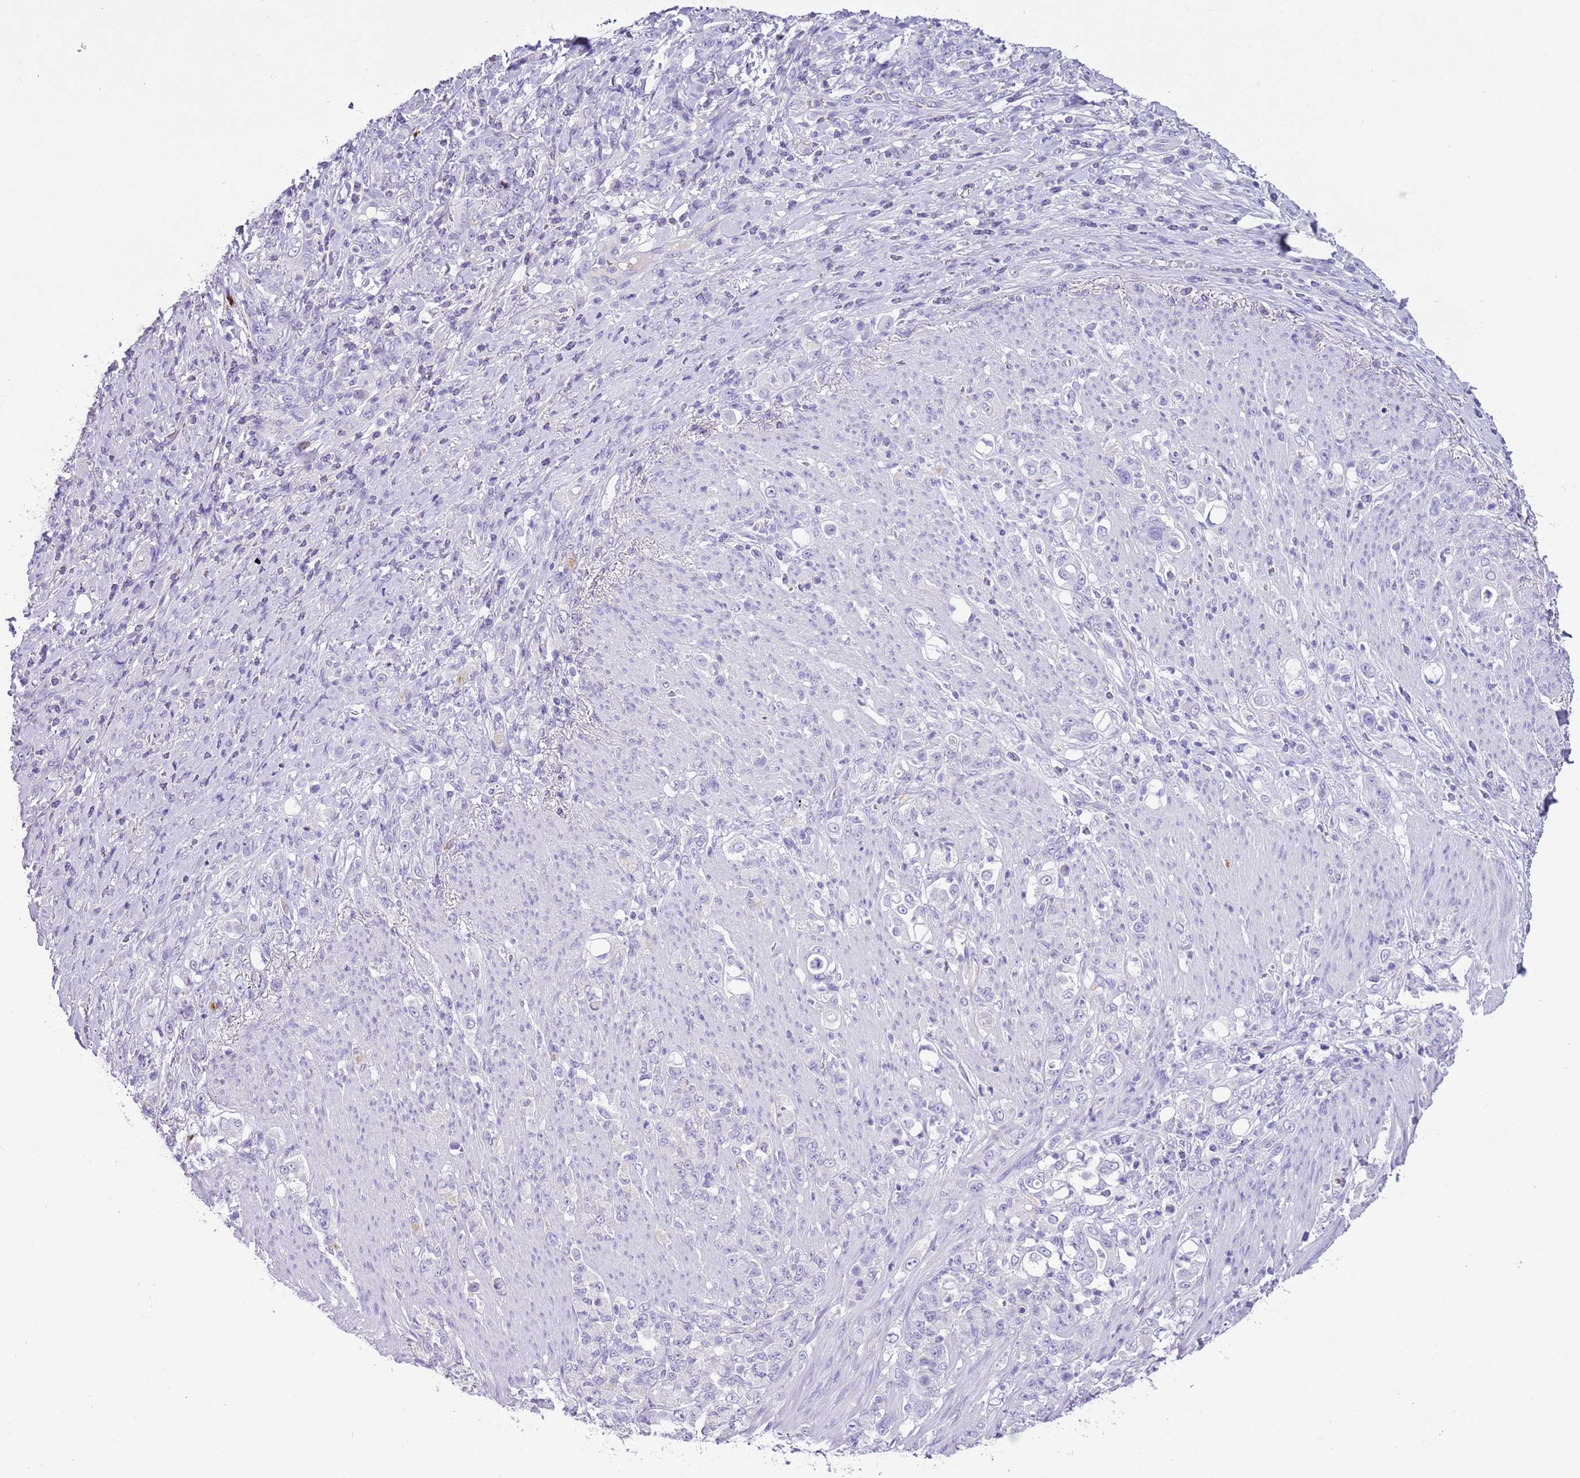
{"staining": {"intensity": "negative", "quantity": "none", "location": "none"}, "tissue": "stomach cancer", "cell_type": "Tumor cells", "image_type": "cancer", "snomed": [{"axis": "morphology", "description": "Normal tissue, NOS"}, {"axis": "morphology", "description": "Adenocarcinoma, NOS"}, {"axis": "topography", "description": "Stomach"}], "caption": "This is a image of IHC staining of adenocarcinoma (stomach), which shows no staining in tumor cells.", "gene": "CLEC2A", "patient": {"sex": "female", "age": 79}}